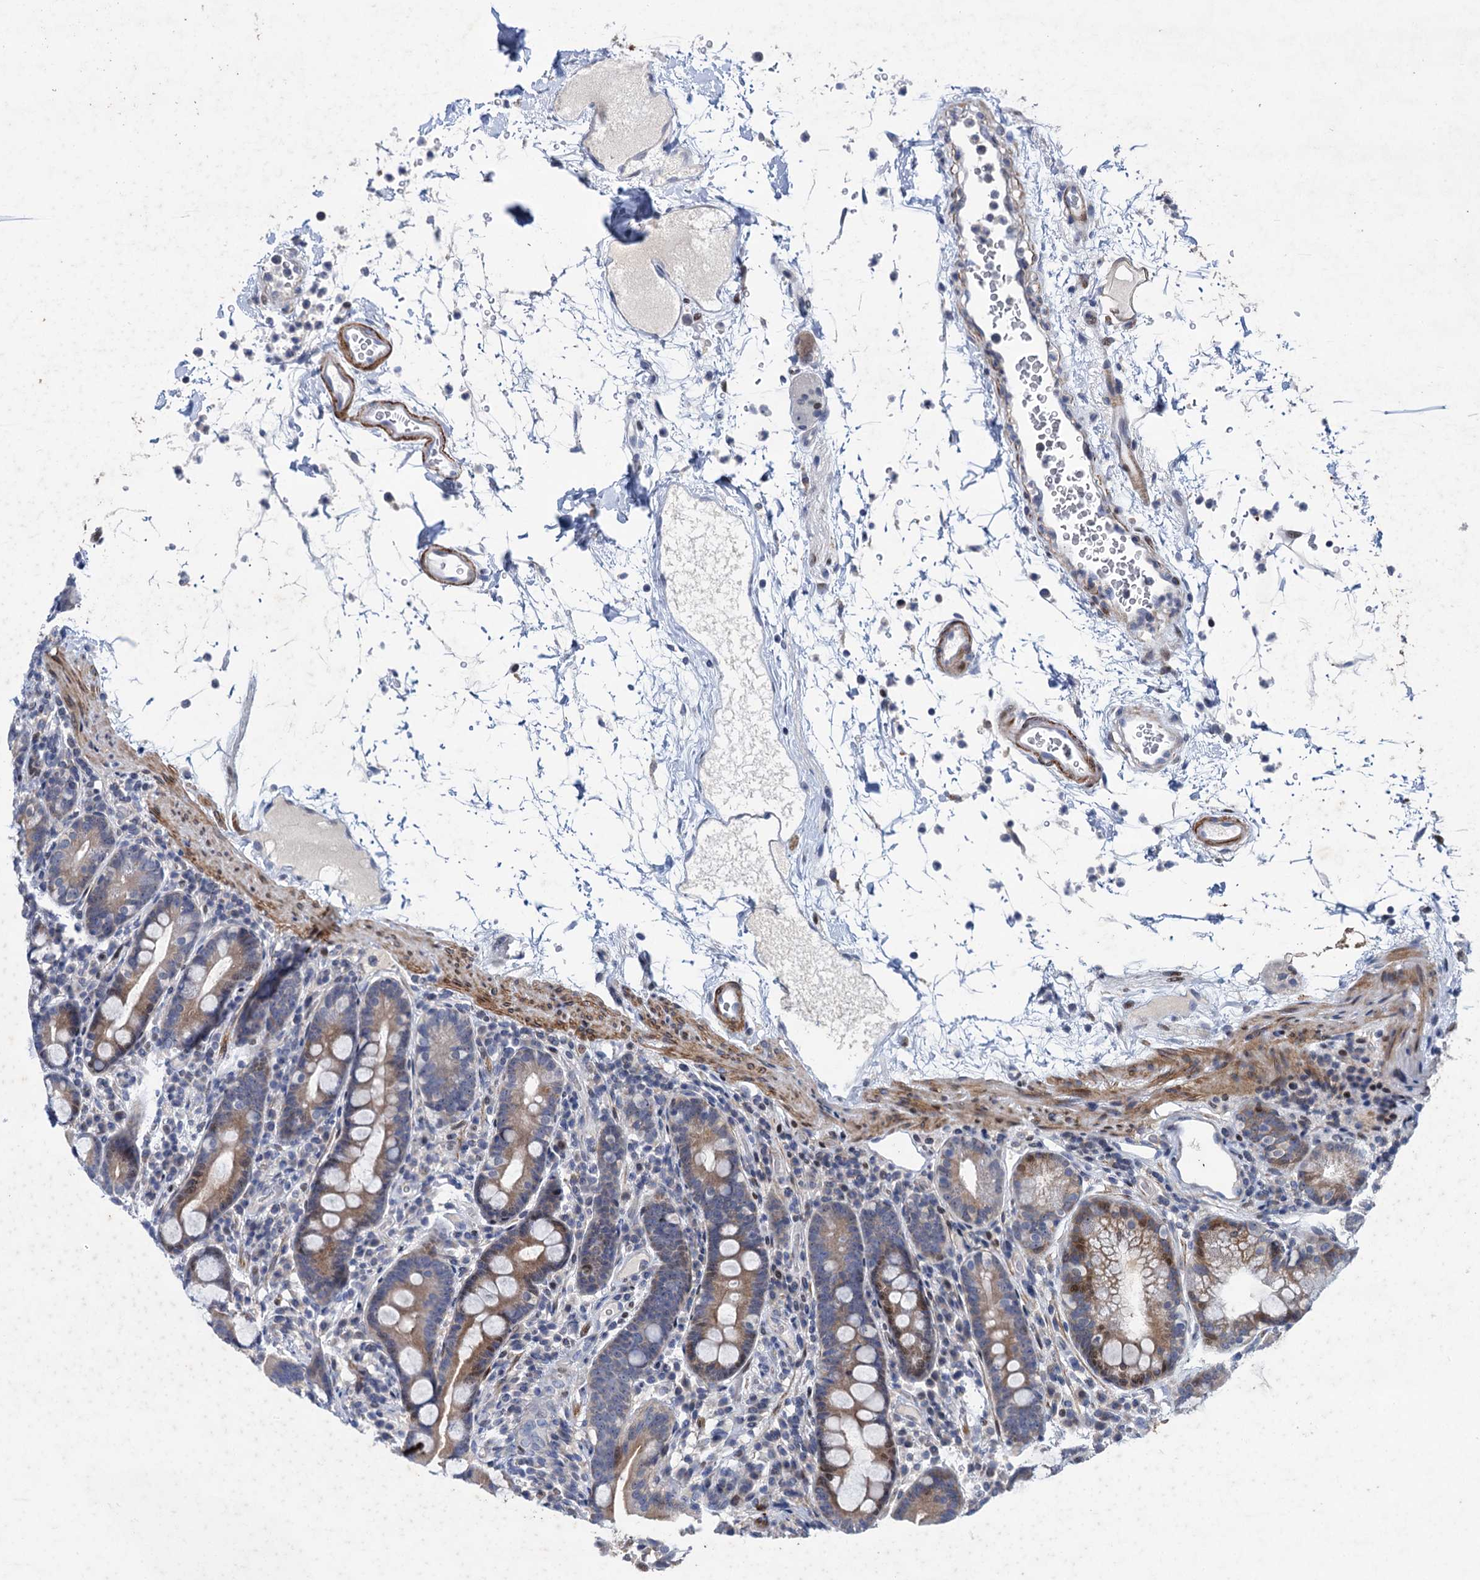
{"staining": {"intensity": "moderate", "quantity": "<25%", "location": "cytoplasmic/membranous,nuclear"}, "tissue": "duodenum", "cell_type": "Glandular cells", "image_type": "normal", "snomed": [{"axis": "morphology", "description": "Normal tissue, NOS"}, {"axis": "topography", "description": "Duodenum"}], "caption": "Immunohistochemical staining of unremarkable duodenum displays <25% levels of moderate cytoplasmic/membranous,nuclear protein staining in approximately <25% of glandular cells.", "gene": "ESYT3", "patient": {"sex": "male", "age": 54}}